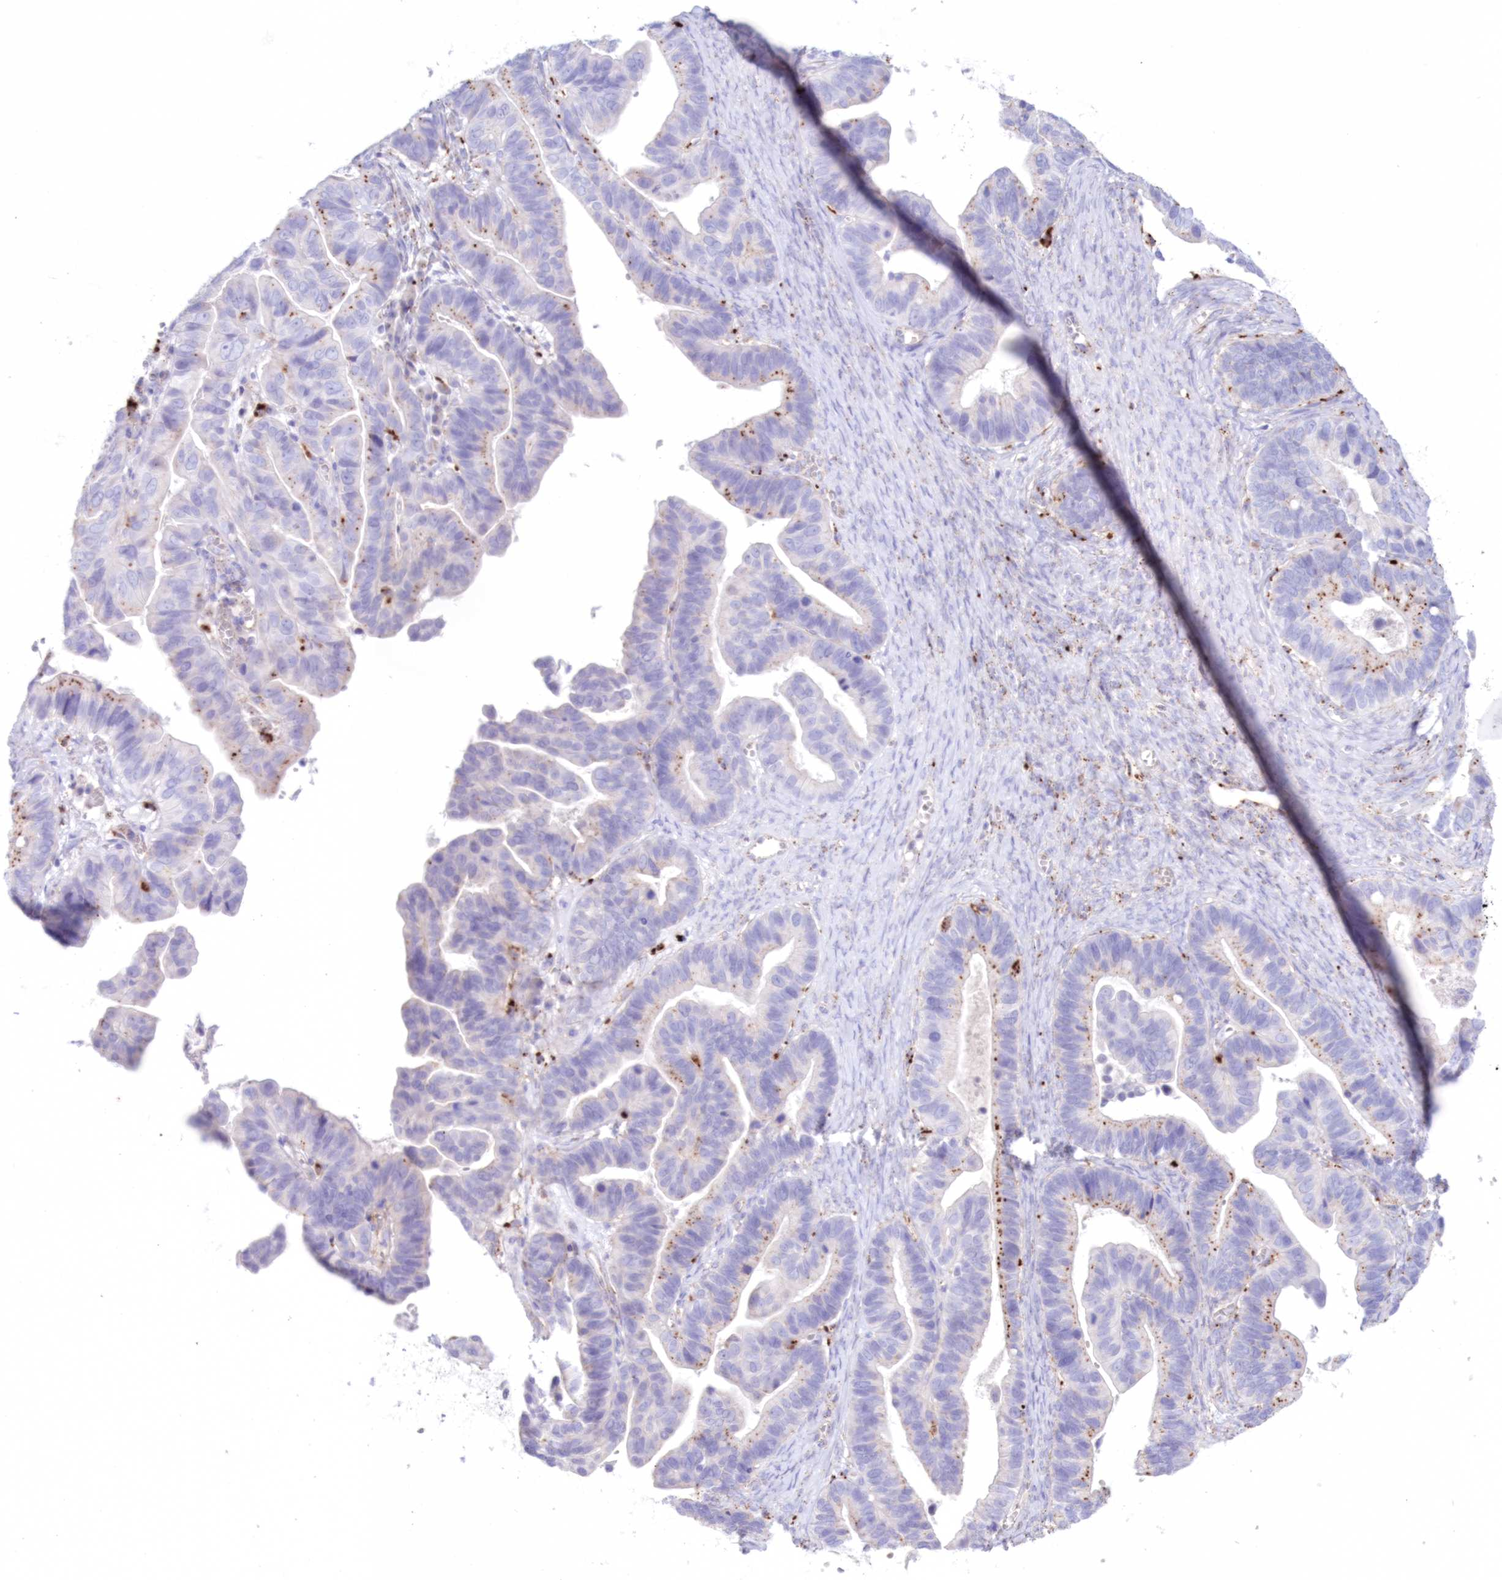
{"staining": {"intensity": "moderate", "quantity": "<25%", "location": "cytoplasmic/membranous"}, "tissue": "ovarian cancer", "cell_type": "Tumor cells", "image_type": "cancer", "snomed": [{"axis": "morphology", "description": "Cystadenocarcinoma, serous, NOS"}, {"axis": "topography", "description": "Ovary"}], "caption": "Immunohistochemistry (IHC) of human ovarian cancer displays low levels of moderate cytoplasmic/membranous expression in about <25% of tumor cells.", "gene": "TPP1", "patient": {"sex": "female", "age": 56}}